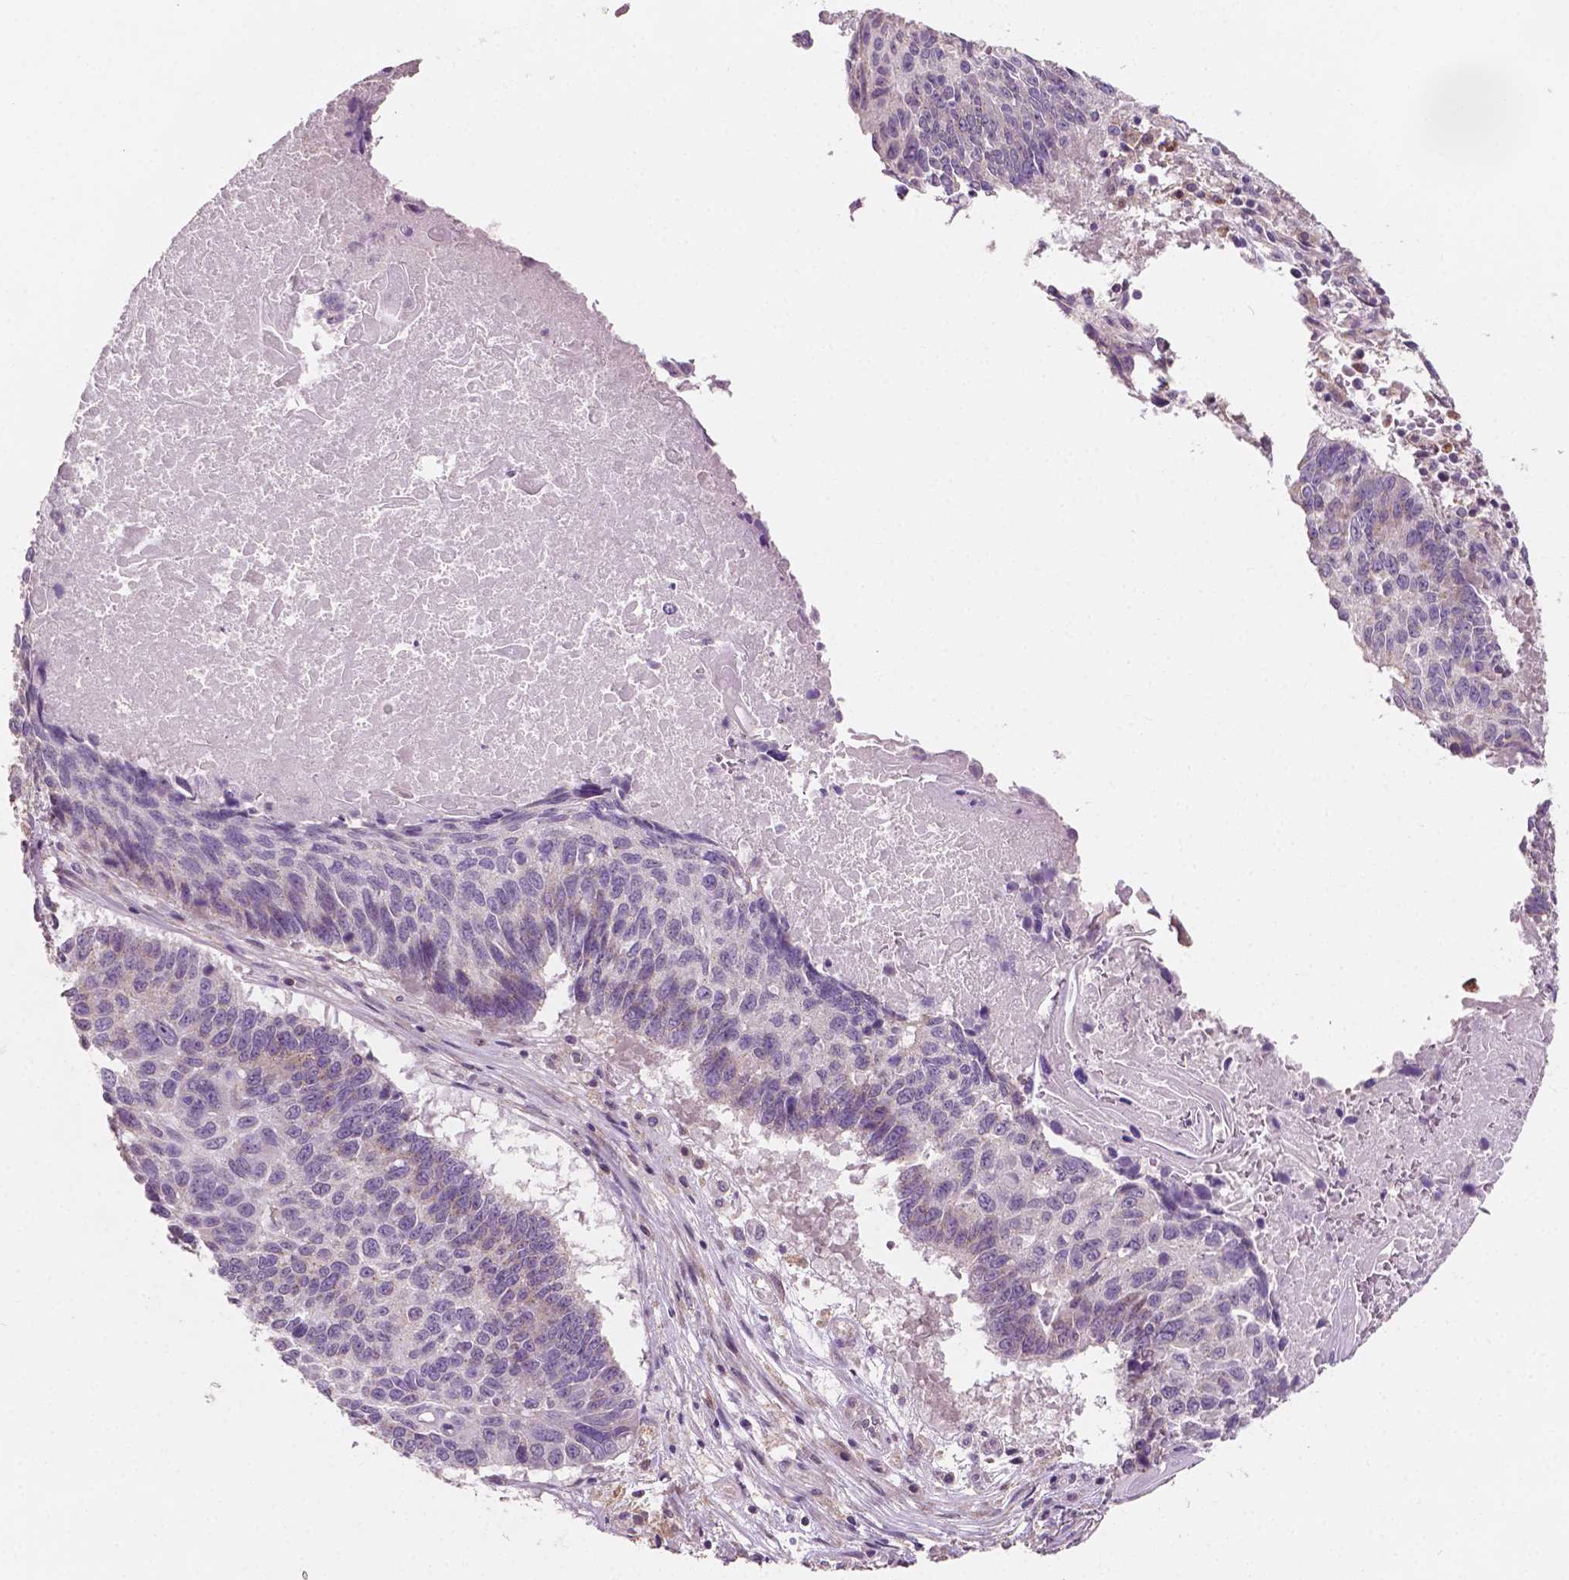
{"staining": {"intensity": "negative", "quantity": "none", "location": "none"}, "tissue": "lung cancer", "cell_type": "Tumor cells", "image_type": "cancer", "snomed": [{"axis": "morphology", "description": "Squamous cell carcinoma, NOS"}, {"axis": "topography", "description": "Lung"}], "caption": "Histopathology image shows no protein staining in tumor cells of lung squamous cell carcinoma tissue.", "gene": "EBAG9", "patient": {"sex": "male", "age": 73}}